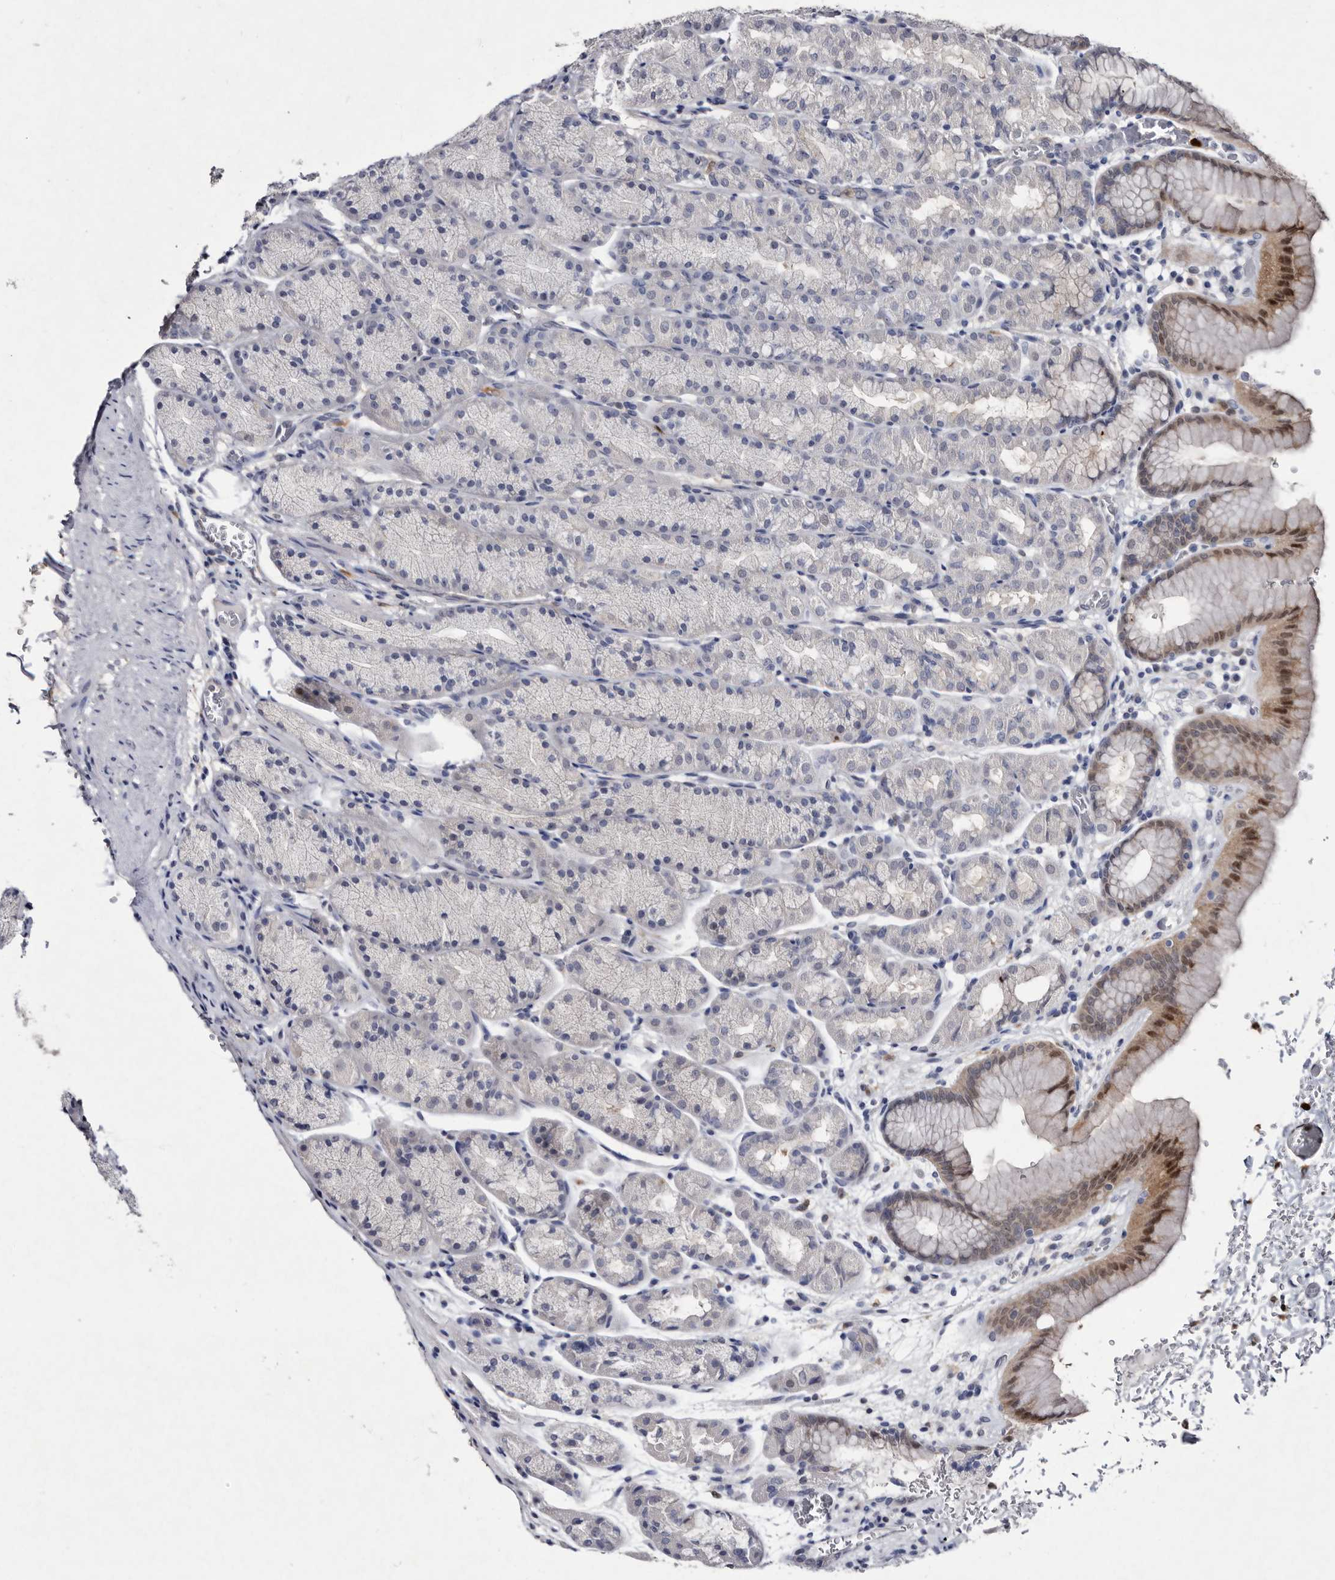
{"staining": {"intensity": "moderate", "quantity": "<25%", "location": "nuclear"}, "tissue": "stomach", "cell_type": "Glandular cells", "image_type": "normal", "snomed": [{"axis": "morphology", "description": "Normal tissue, NOS"}, {"axis": "topography", "description": "Stomach"}], "caption": "IHC of normal stomach shows low levels of moderate nuclear staining in about <25% of glandular cells.", "gene": "SERPINB8", "patient": {"sex": "male", "age": 42}}